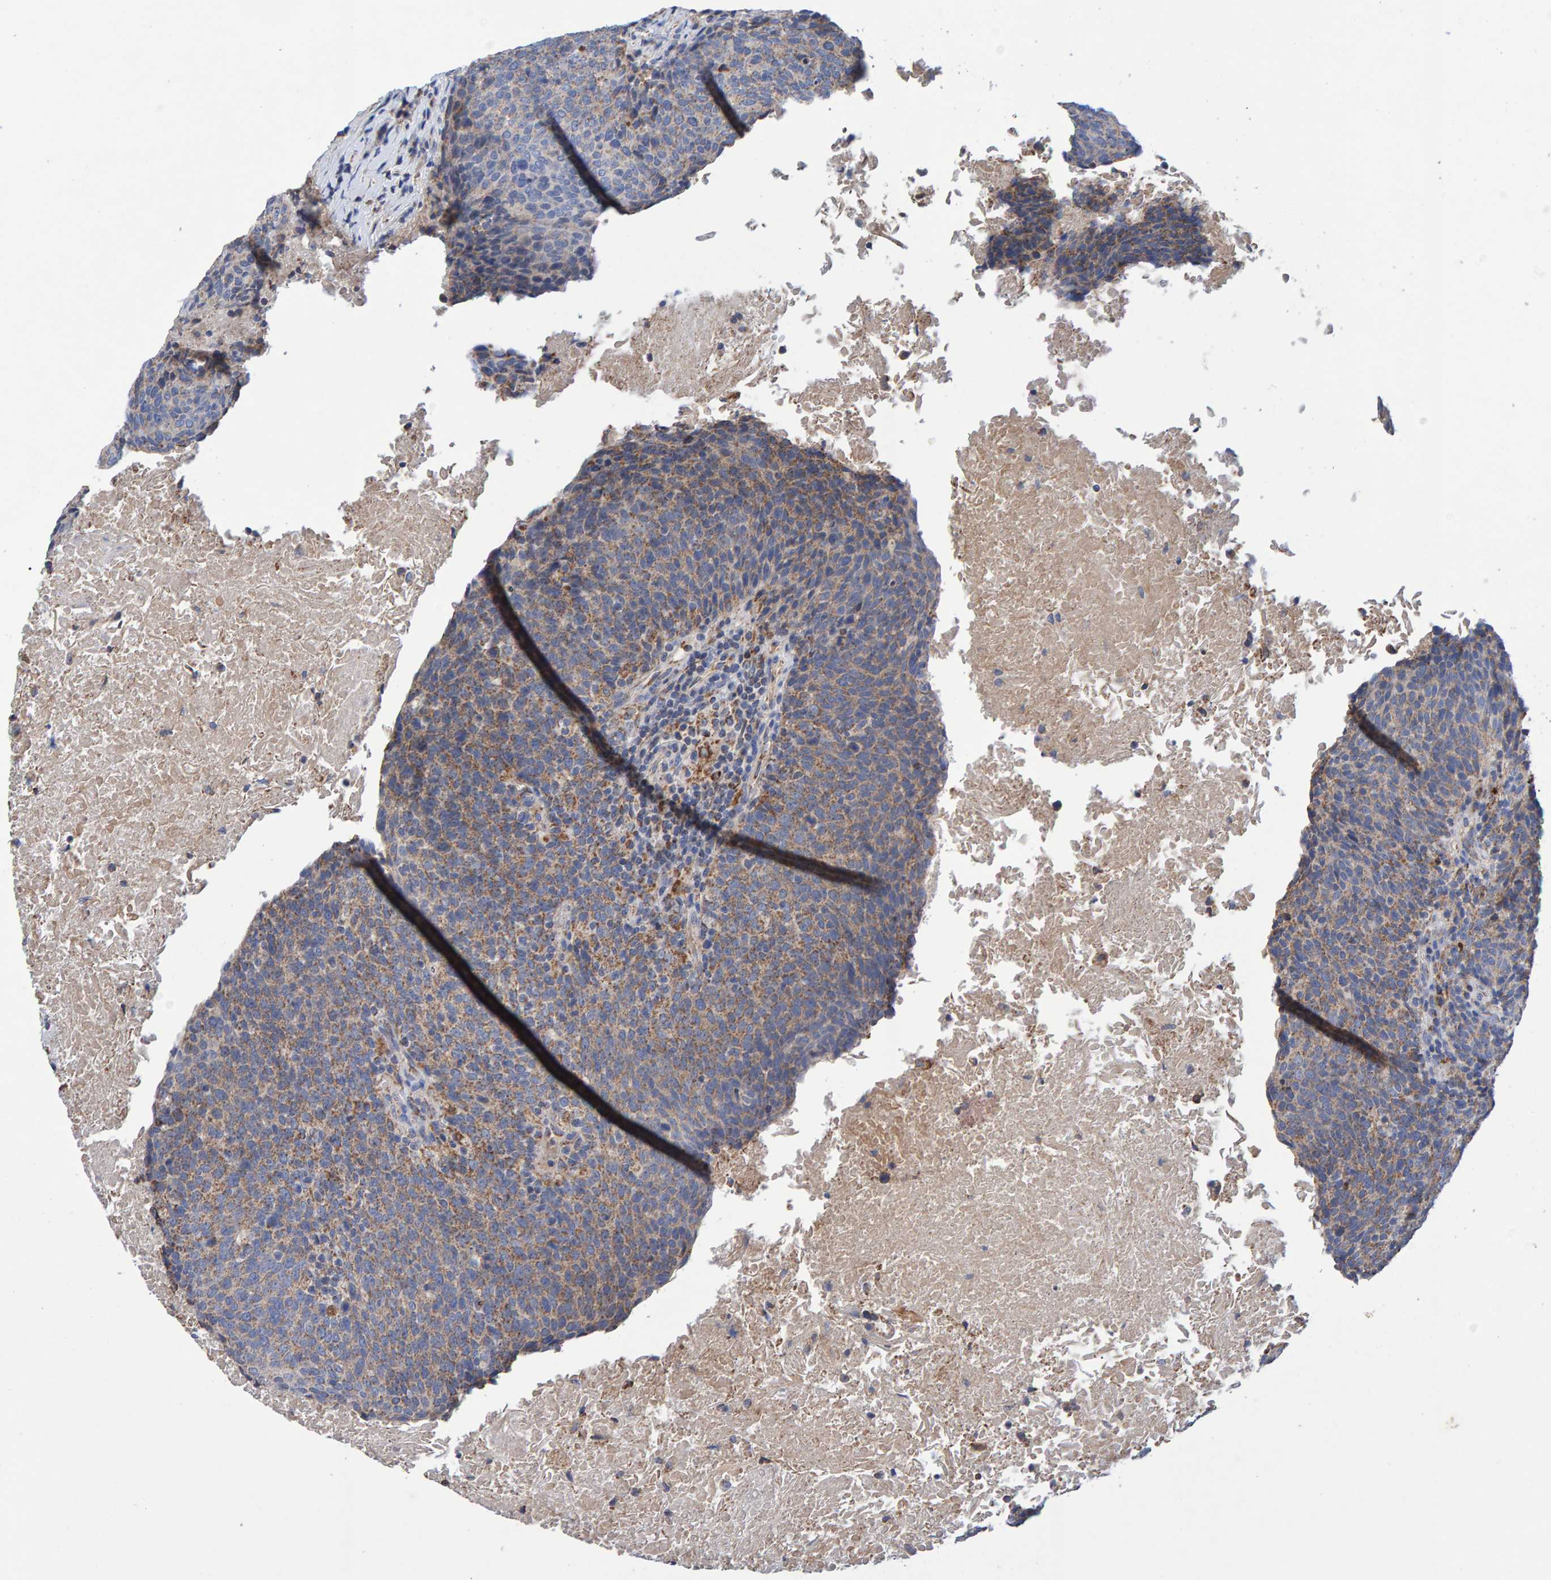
{"staining": {"intensity": "weak", "quantity": "25%-75%", "location": "cytoplasmic/membranous"}, "tissue": "head and neck cancer", "cell_type": "Tumor cells", "image_type": "cancer", "snomed": [{"axis": "morphology", "description": "Squamous cell carcinoma, NOS"}, {"axis": "morphology", "description": "Squamous cell carcinoma, metastatic, NOS"}, {"axis": "topography", "description": "Lymph node"}, {"axis": "topography", "description": "Head-Neck"}], "caption": "The micrograph demonstrates staining of head and neck metastatic squamous cell carcinoma, revealing weak cytoplasmic/membranous protein positivity (brown color) within tumor cells. The staining was performed using DAB (3,3'-diaminobenzidine) to visualize the protein expression in brown, while the nuclei were stained in blue with hematoxylin (Magnification: 20x).", "gene": "EFR3A", "patient": {"sex": "male", "age": 62}}